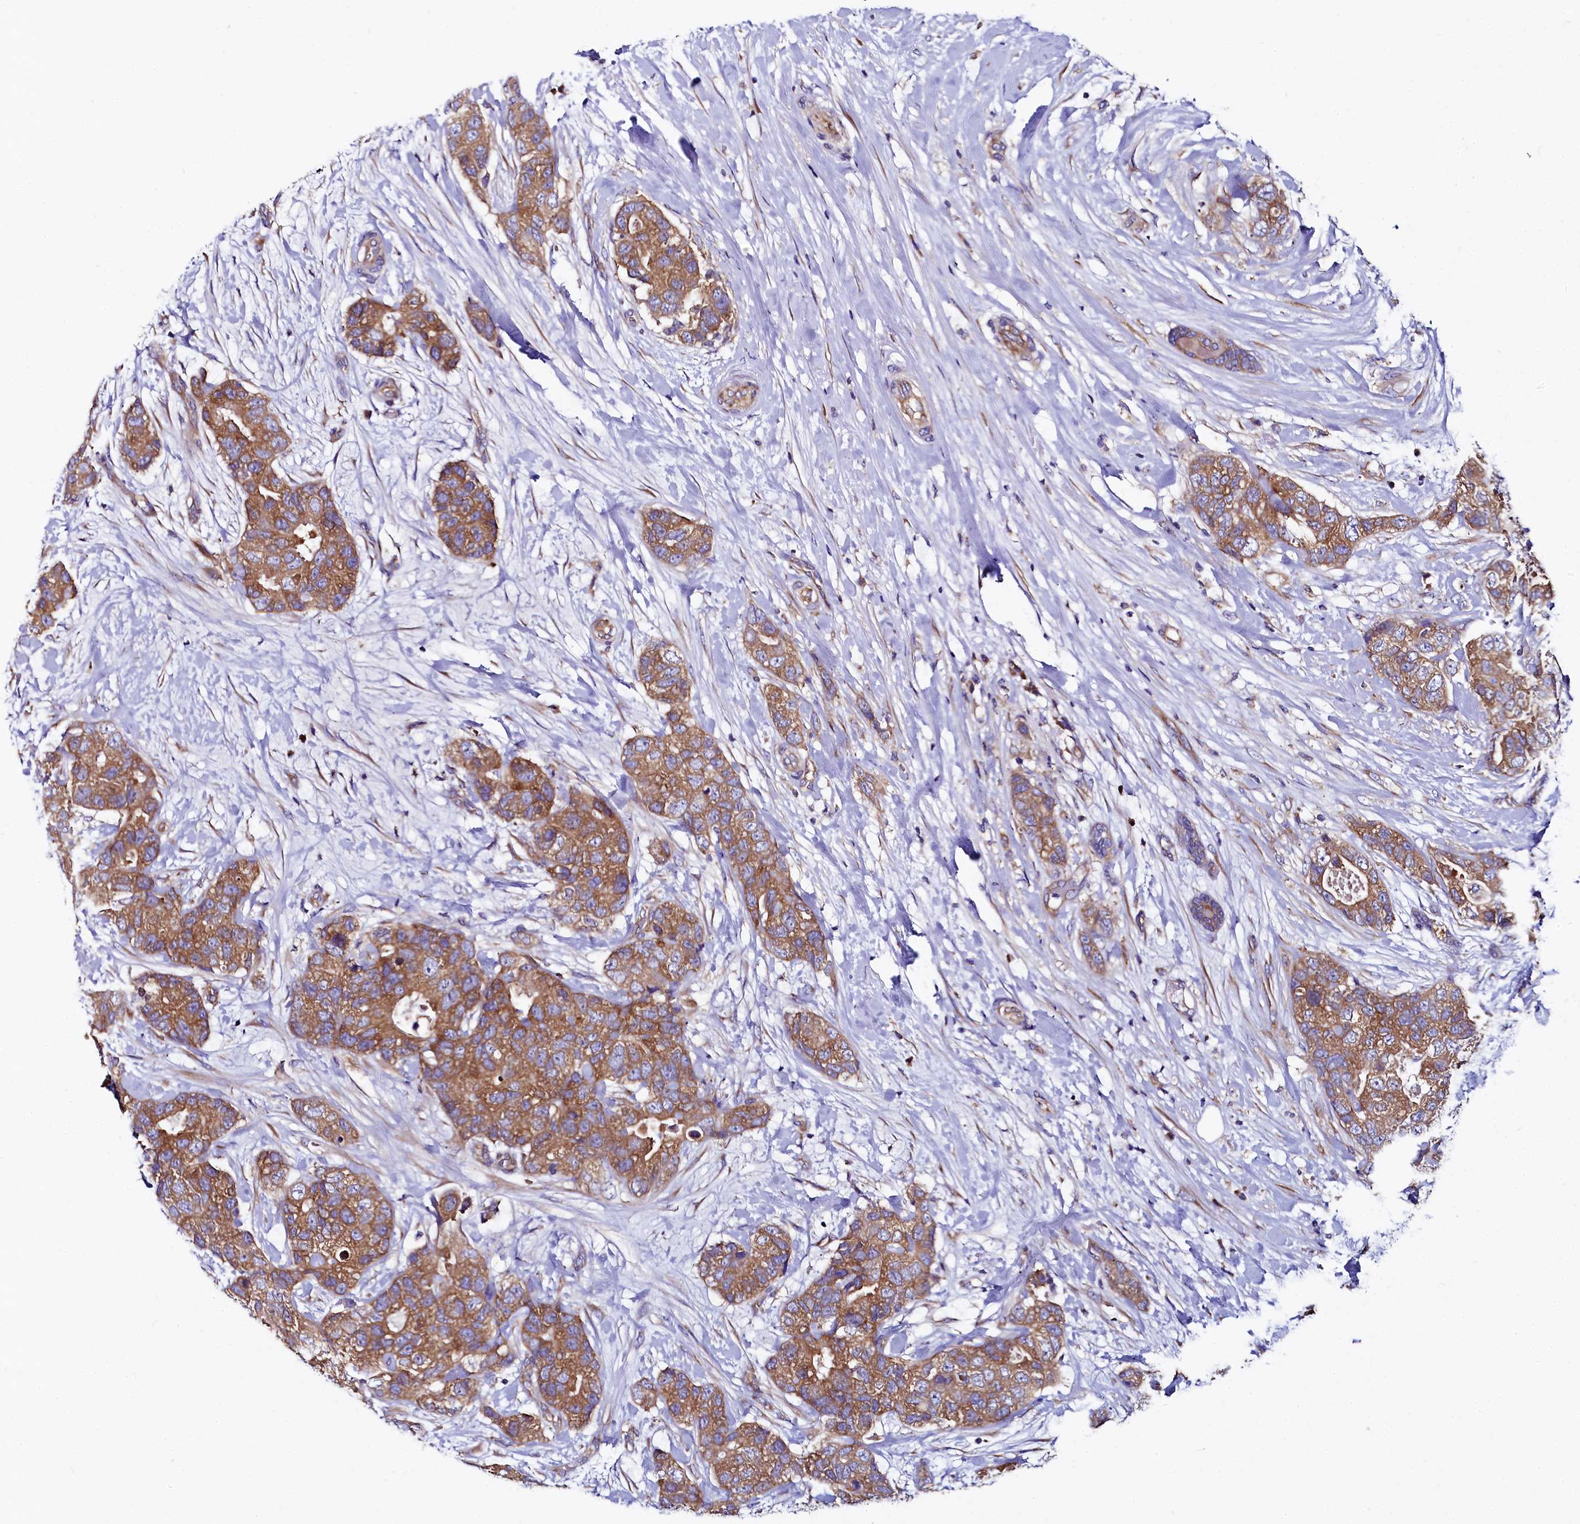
{"staining": {"intensity": "moderate", "quantity": ">75%", "location": "cytoplasmic/membranous"}, "tissue": "breast cancer", "cell_type": "Tumor cells", "image_type": "cancer", "snomed": [{"axis": "morphology", "description": "Duct carcinoma"}, {"axis": "topography", "description": "Breast"}], "caption": "High-power microscopy captured an IHC photomicrograph of breast cancer (infiltrating ductal carcinoma), revealing moderate cytoplasmic/membranous positivity in about >75% of tumor cells.", "gene": "QARS1", "patient": {"sex": "female", "age": 62}}